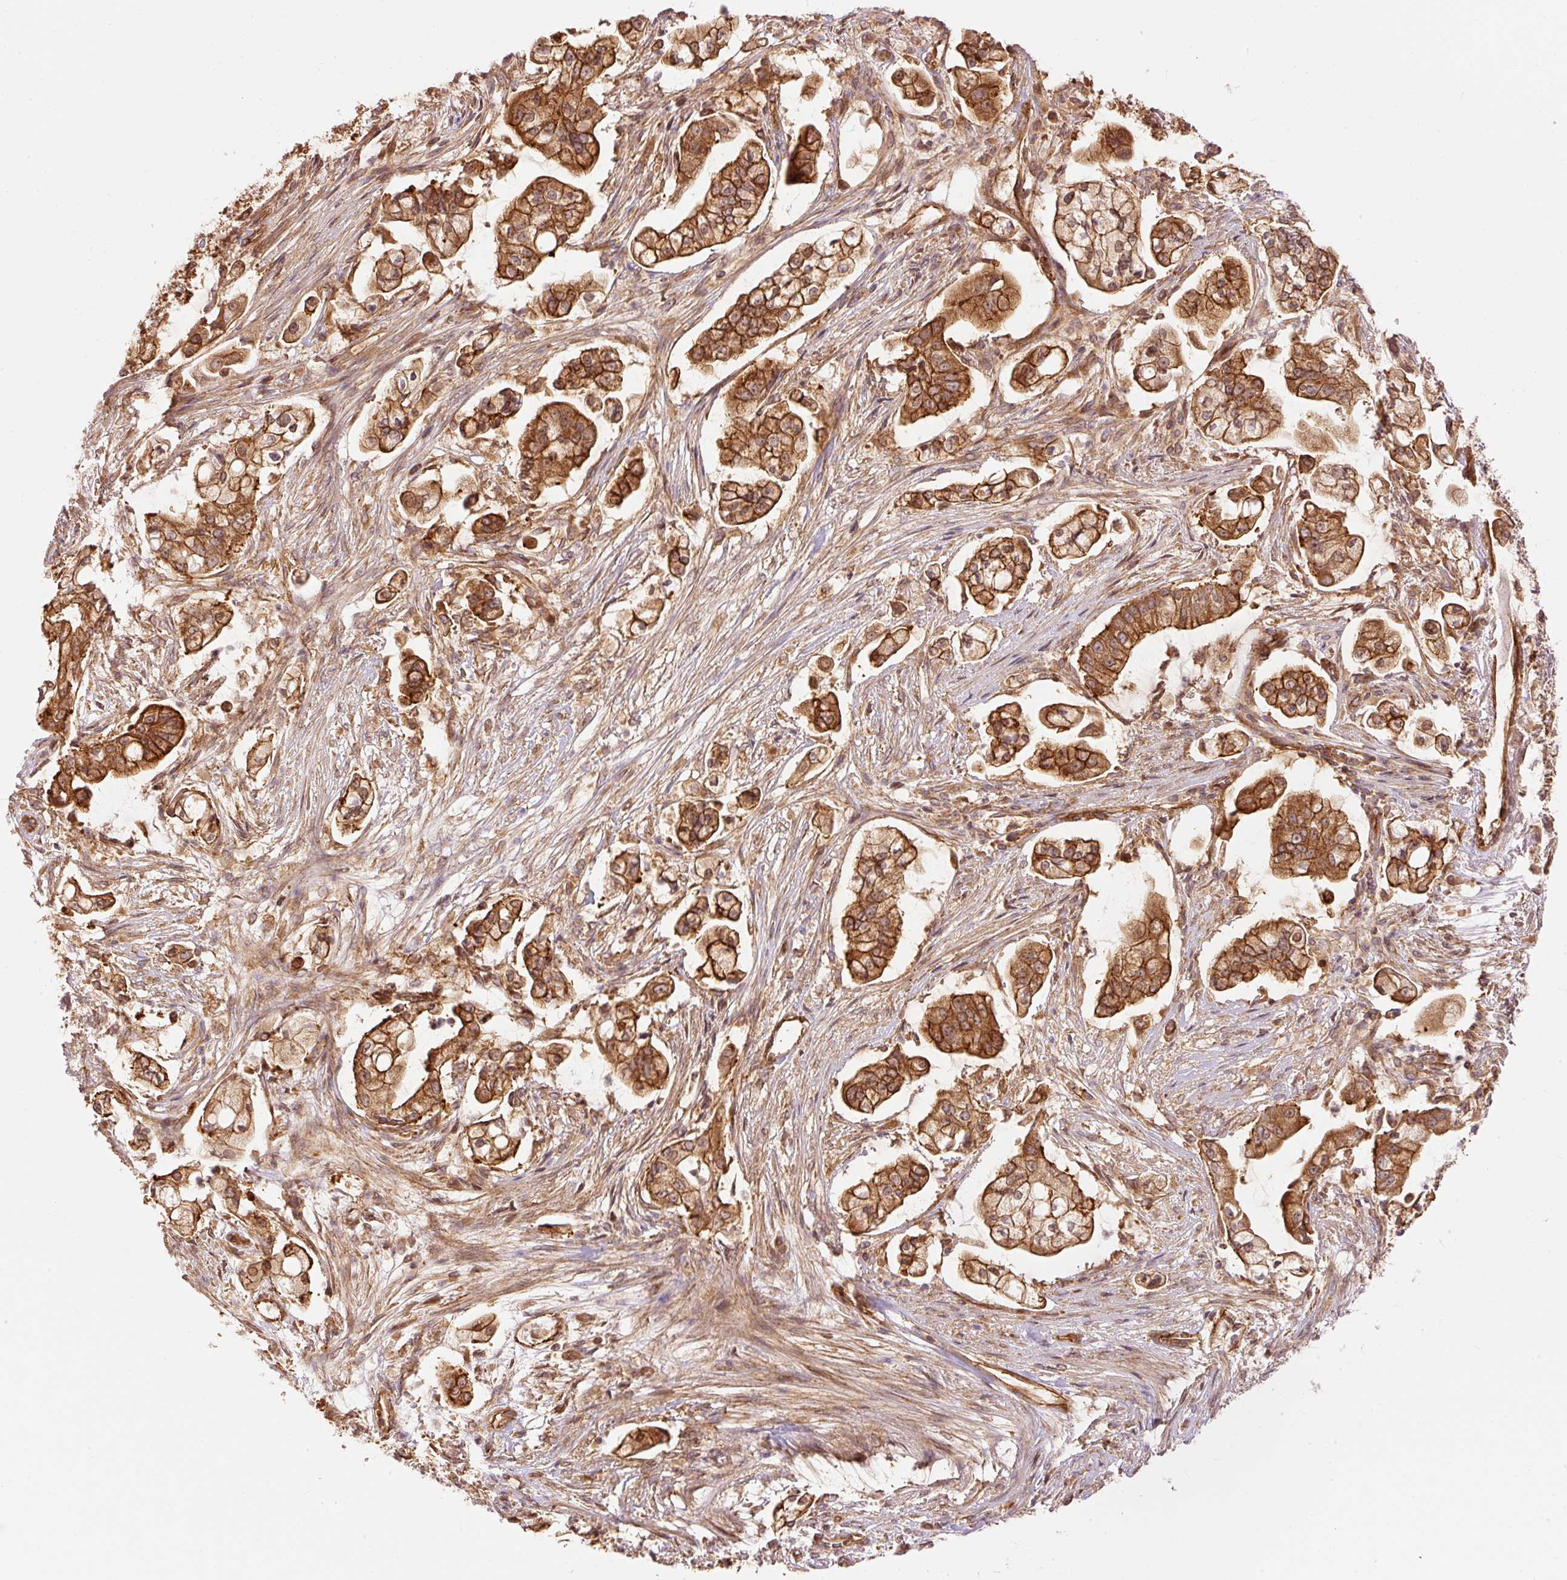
{"staining": {"intensity": "strong", "quantity": ">75%", "location": "cytoplasmic/membranous"}, "tissue": "pancreatic cancer", "cell_type": "Tumor cells", "image_type": "cancer", "snomed": [{"axis": "morphology", "description": "Adenocarcinoma, NOS"}, {"axis": "topography", "description": "Pancreas"}], "caption": "Protein analysis of adenocarcinoma (pancreatic) tissue exhibits strong cytoplasmic/membranous positivity in about >75% of tumor cells.", "gene": "ADCY4", "patient": {"sex": "female", "age": 69}}